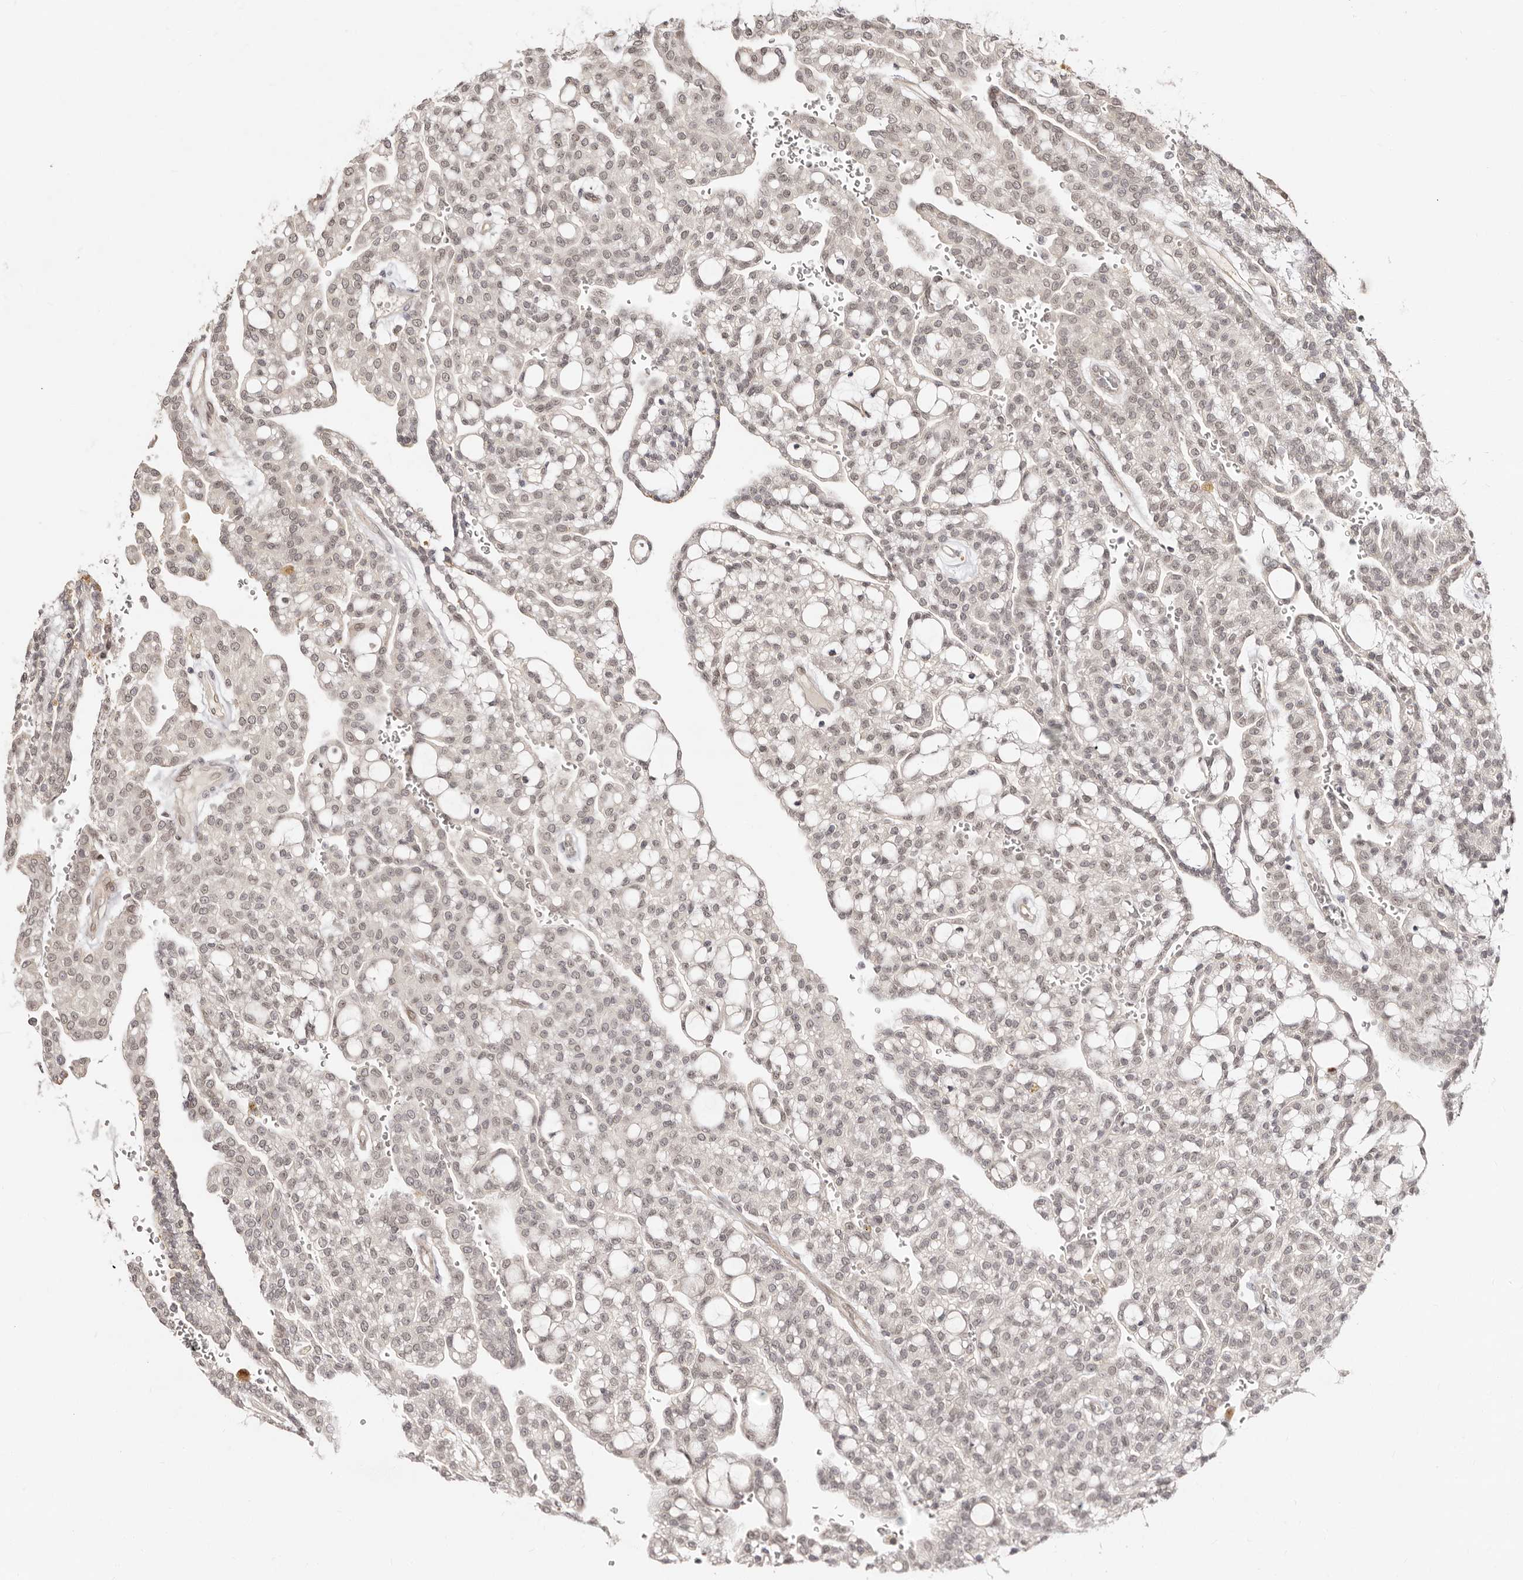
{"staining": {"intensity": "weak", "quantity": "25%-75%", "location": "nuclear"}, "tissue": "renal cancer", "cell_type": "Tumor cells", "image_type": "cancer", "snomed": [{"axis": "morphology", "description": "Adenocarcinoma, NOS"}, {"axis": "topography", "description": "Kidney"}], "caption": "Renal cancer stained with a brown dye shows weak nuclear positive positivity in approximately 25%-75% of tumor cells.", "gene": "LCORL", "patient": {"sex": "male", "age": 63}}